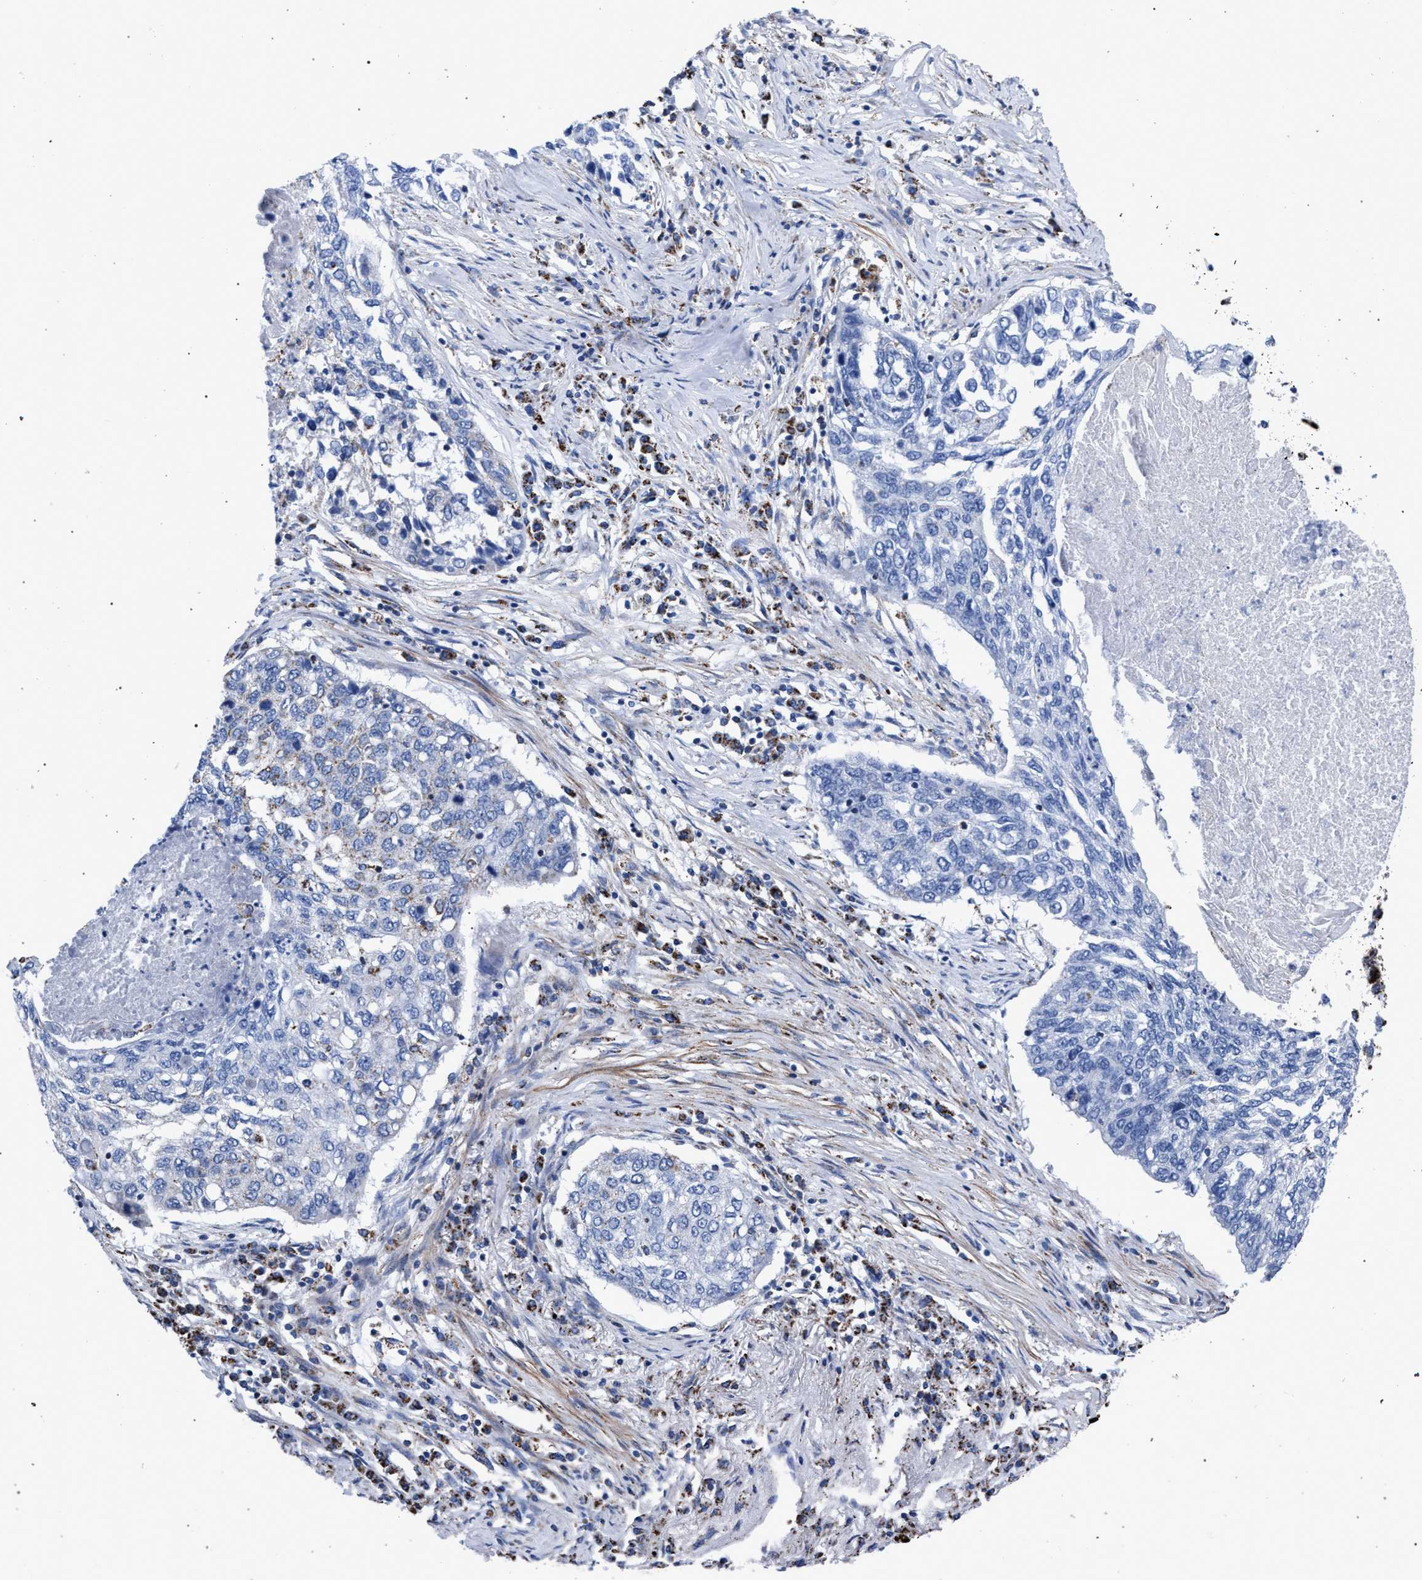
{"staining": {"intensity": "negative", "quantity": "none", "location": "none"}, "tissue": "lung cancer", "cell_type": "Tumor cells", "image_type": "cancer", "snomed": [{"axis": "morphology", "description": "Squamous cell carcinoma, NOS"}, {"axis": "topography", "description": "Lung"}], "caption": "DAB immunohistochemical staining of squamous cell carcinoma (lung) shows no significant staining in tumor cells.", "gene": "ACADS", "patient": {"sex": "female", "age": 63}}